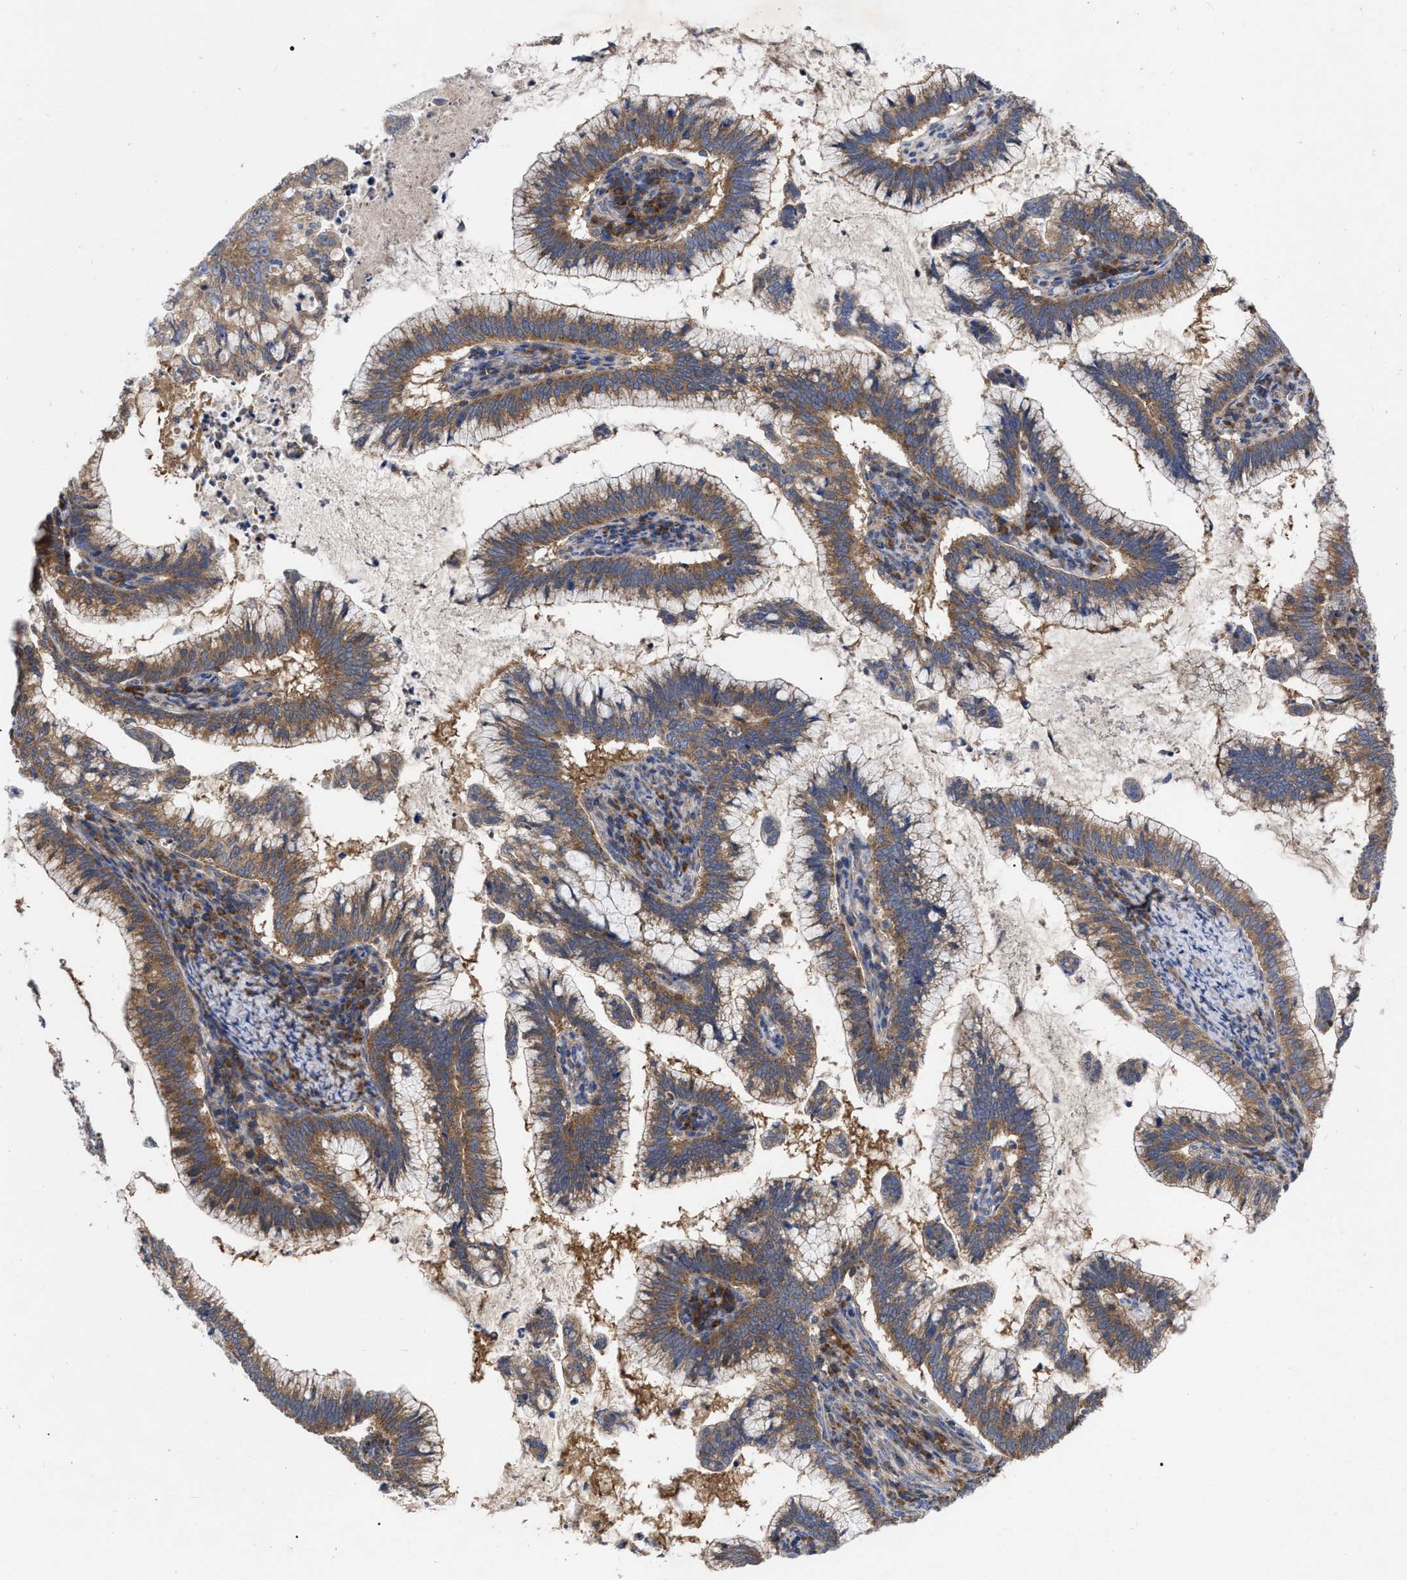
{"staining": {"intensity": "moderate", "quantity": ">75%", "location": "cytoplasmic/membranous"}, "tissue": "cervical cancer", "cell_type": "Tumor cells", "image_type": "cancer", "snomed": [{"axis": "morphology", "description": "Adenocarcinoma, NOS"}, {"axis": "topography", "description": "Cervix"}], "caption": "Immunohistochemical staining of cervical adenocarcinoma demonstrates medium levels of moderate cytoplasmic/membranous positivity in about >75% of tumor cells.", "gene": "CDKN2C", "patient": {"sex": "female", "age": 36}}